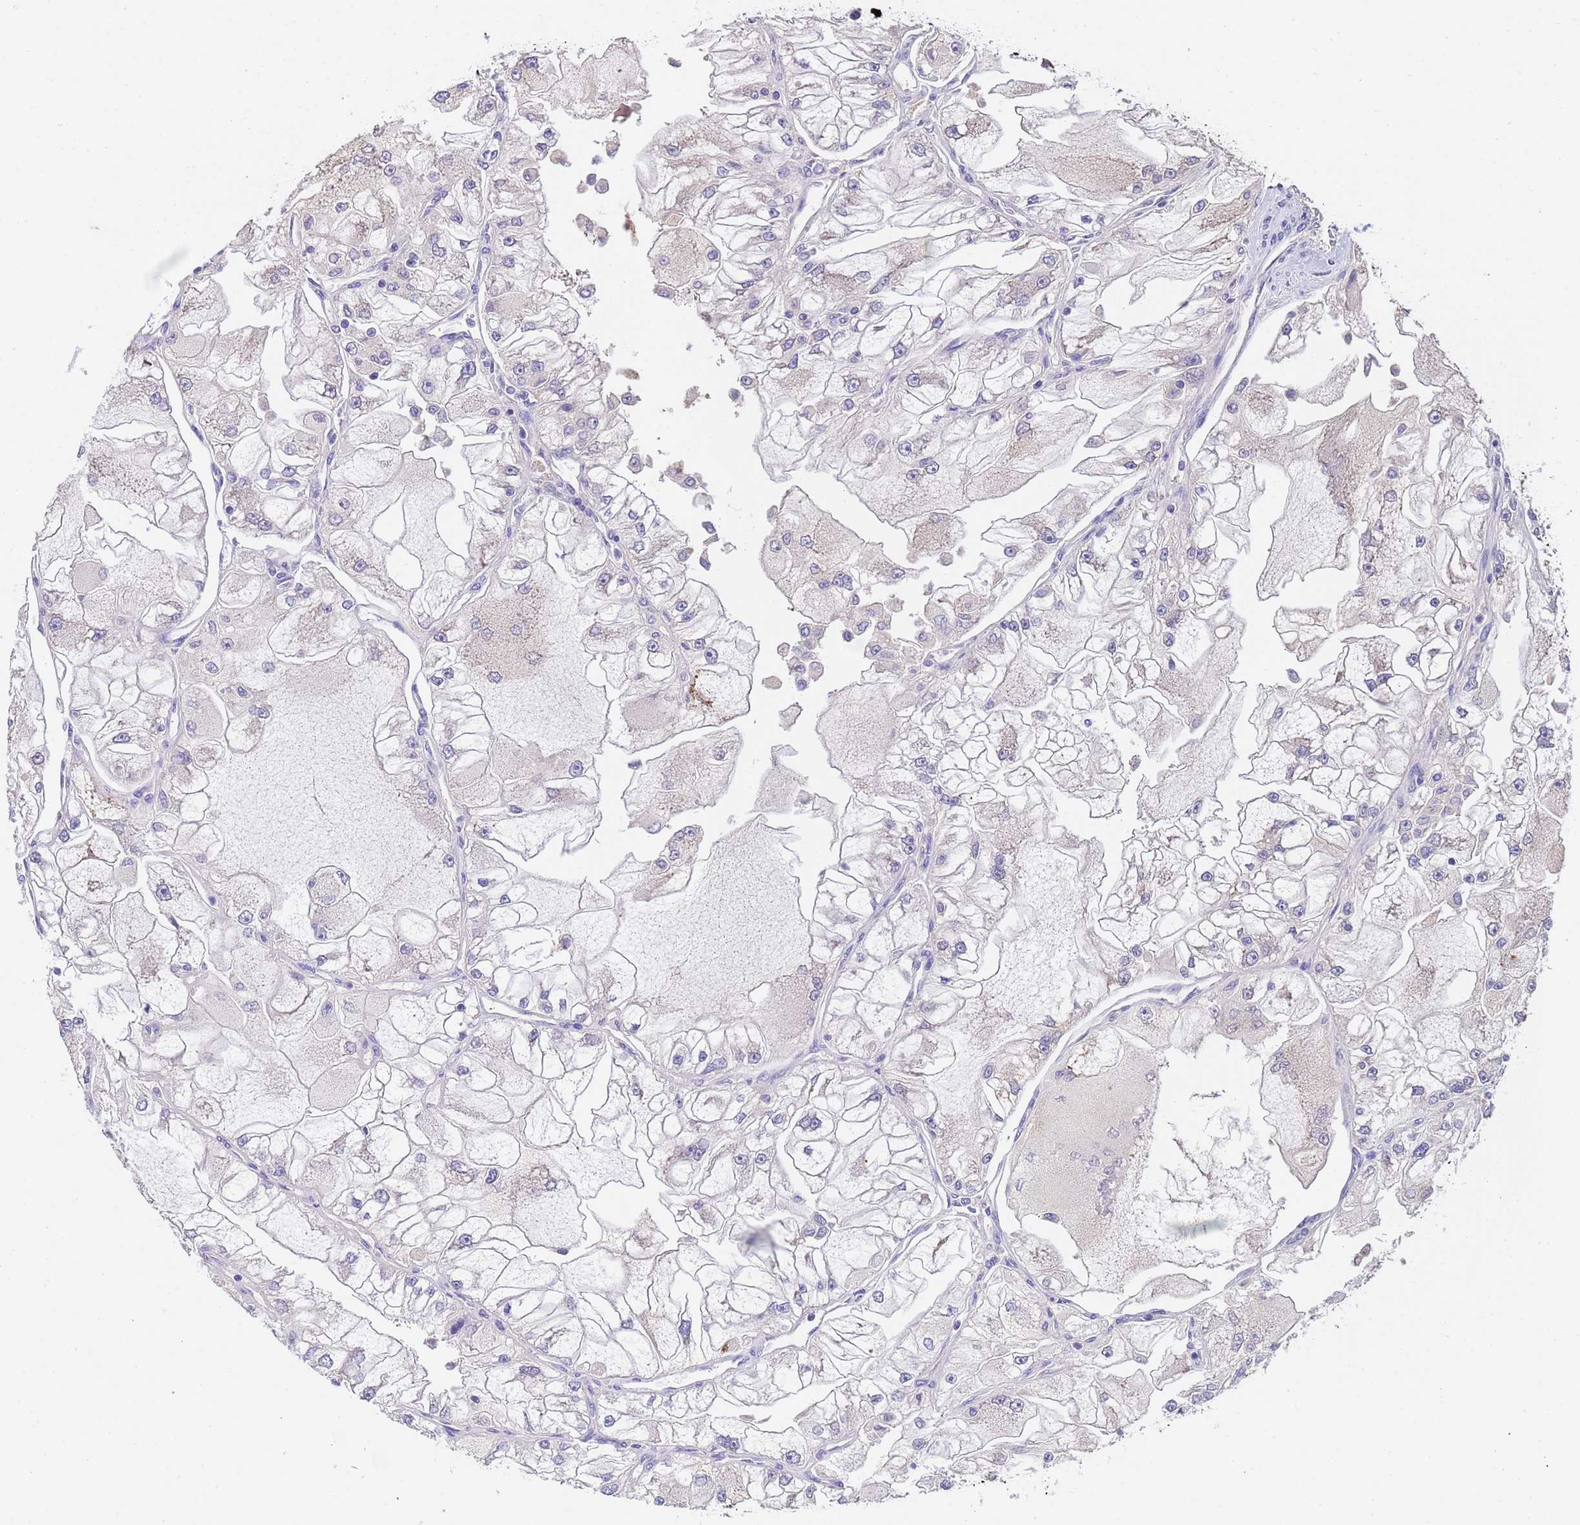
{"staining": {"intensity": "negative", "quantity": "none", "location": "none"}, "tissue": "renal cancer", "cell_type": "Tumor cells", "image_type": "cancer", "snomed": [{"axis": "morphology", "description": "Adenocarcinoma, NOS"}, {"axis": "topography", "description": "Kidney"}], "caption": "The image shows no staining of tumor cells in renal cancer. (Immunohistochemistry, brightfield microscopy, high magnification).", "gene": "SLC24A3", "patient": {"sex": "female", "age": 72}}